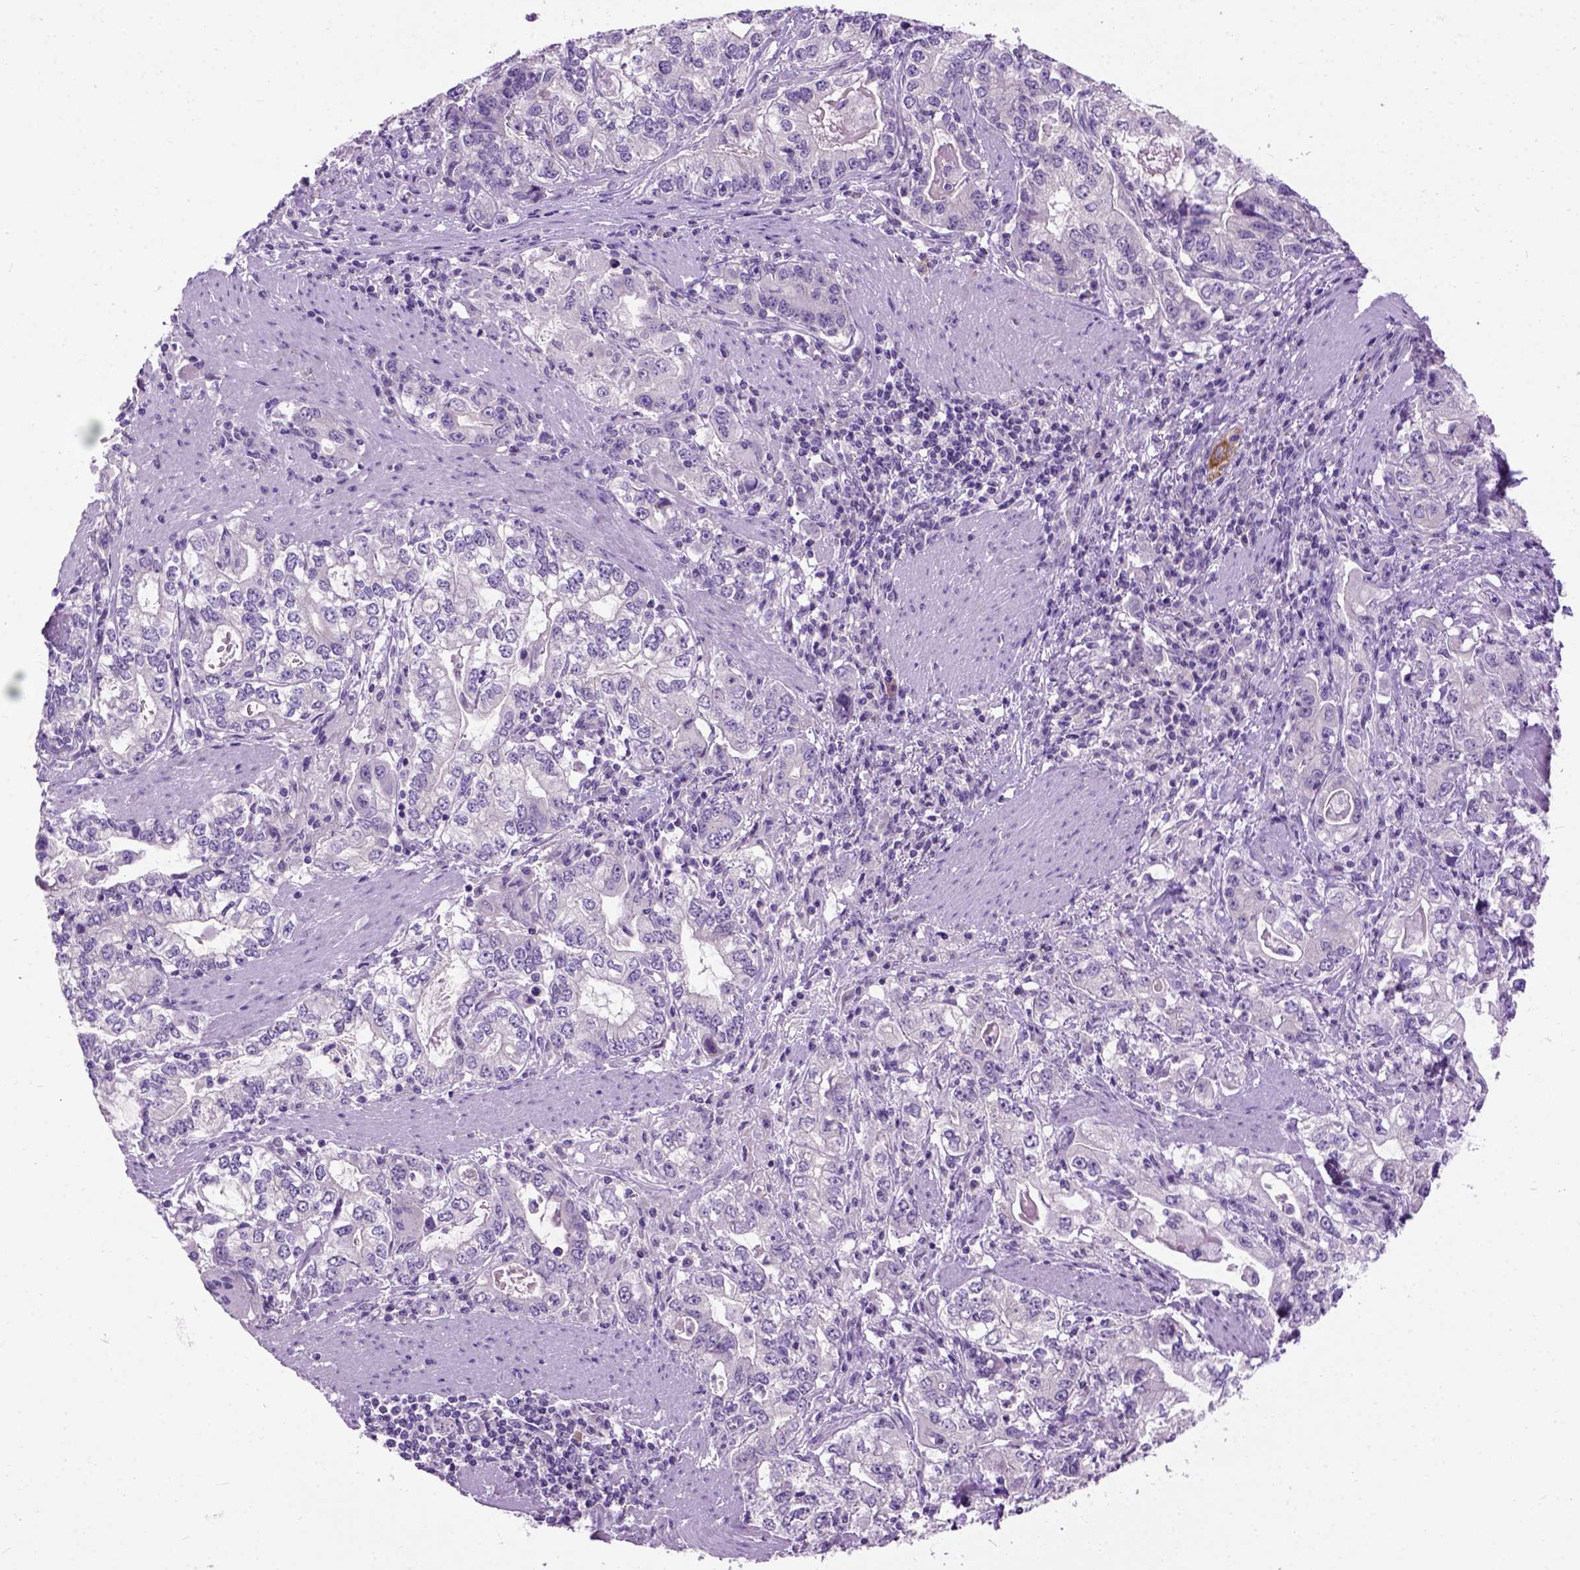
{"staining": {"intensity": "negative", "quantity": "none", "location": "none"}, "tissue": "stomach cancer", "cell_type": "Tumor cells", "image_type": "cancer", "snomed": [{"axis": "morphology", "description": "Adenocarcinoma, NOS"}, {"axis": "topography", "description": "Stomach, lower"}], "caption": "DAB immunohistochemical staining of adenocarcinoma (stomach) demonstrates no significant positivity in tumor cells.", "gene": "MAPT", "patient": {"sex": "female", "age": 72}}